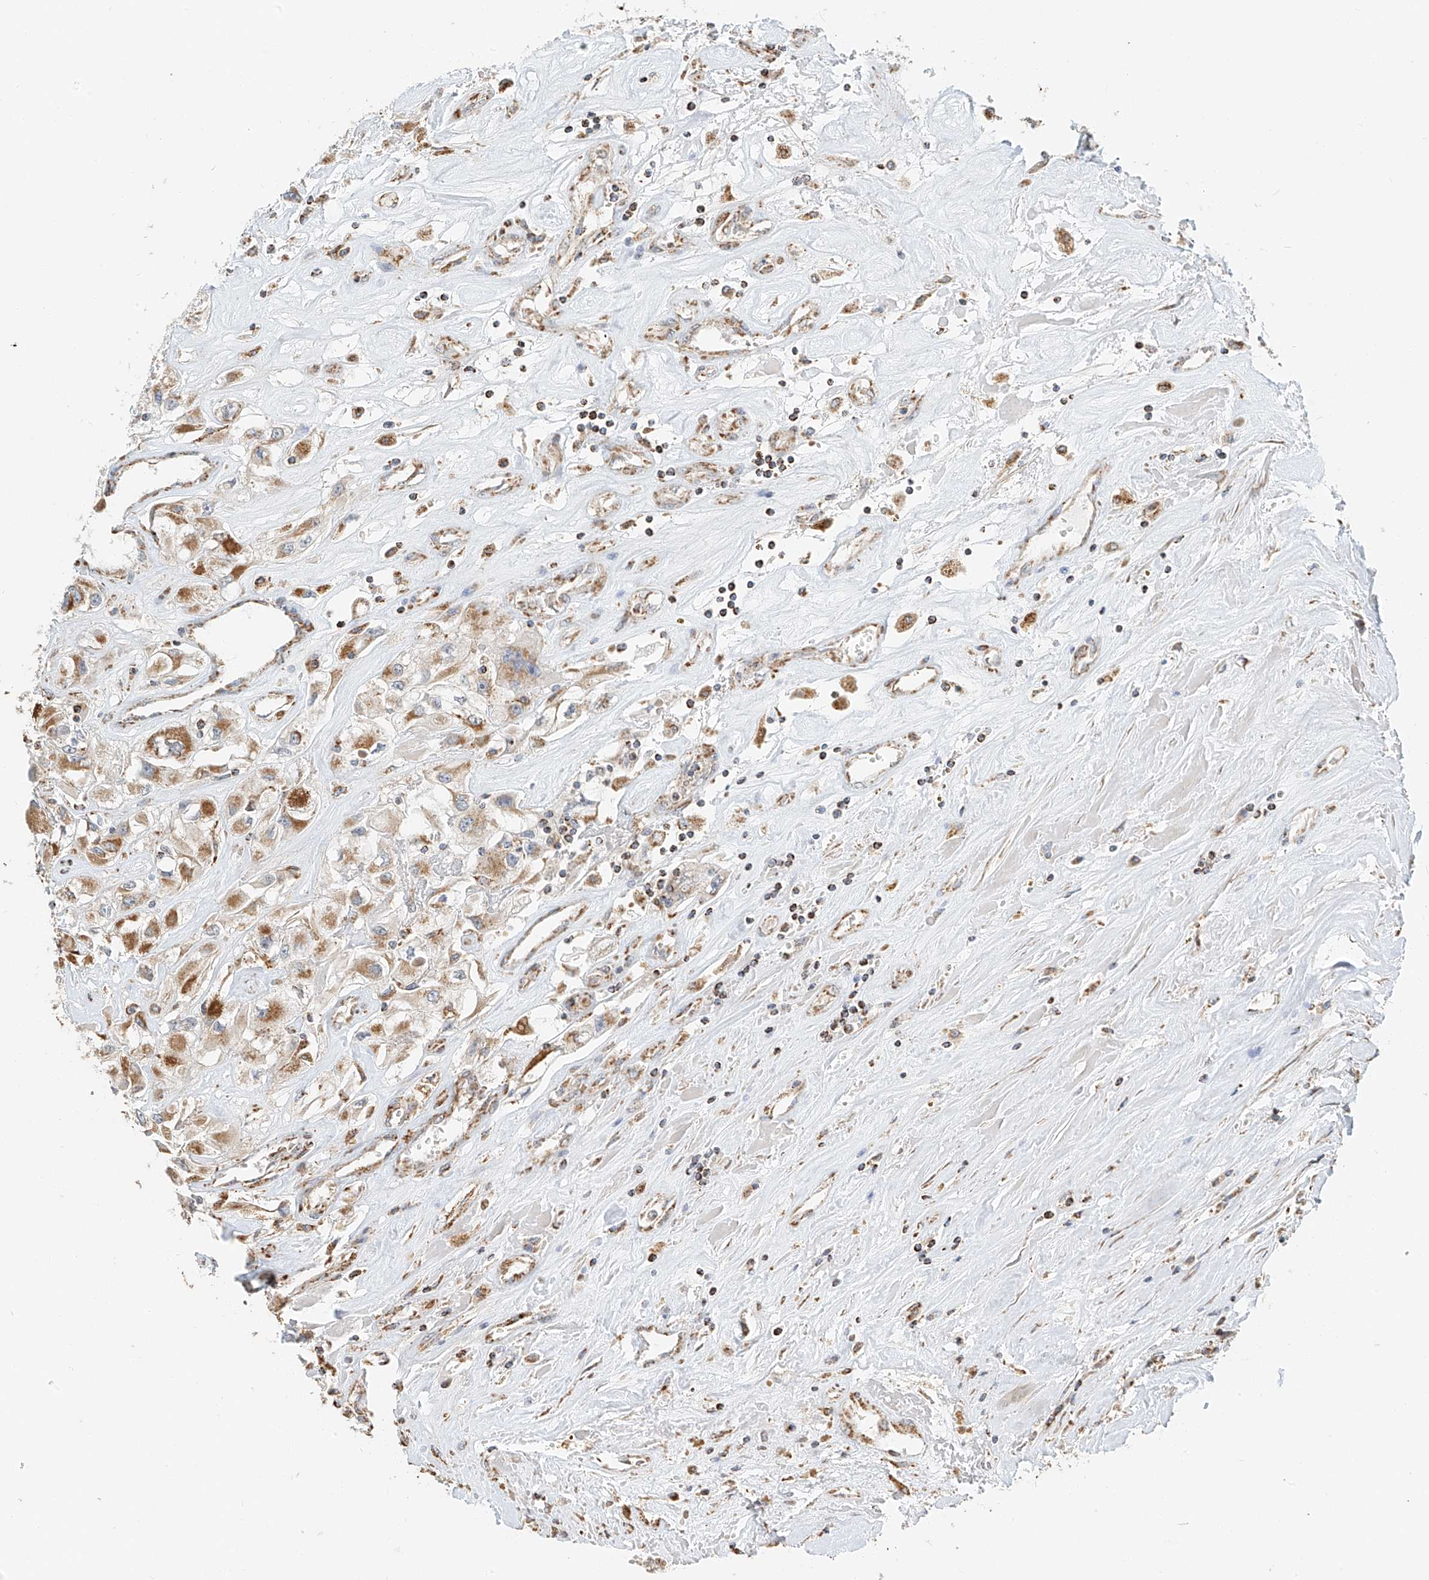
{"staining": {"intensity": "moderate", "quantity": ">75%", "location": "cytoplasmic/membranous"}, "tissue": "renal cancer", "cell_type": "Tumor cells", "image_type": "cancer", "snomed": [{"axis": "morphology", "description": "Adenocarcinoma, NOS"}, {"axis": "topography", "description": "Kidney"}], "caption": "Protein staining of renal cancer (adenocarcinoma) tissue shows moderate cytoplasmic/membranous expression in approximately >75% of tumor cells.", "gene": "YIPF7", "patient": {"sex": "female", "age": 52}}